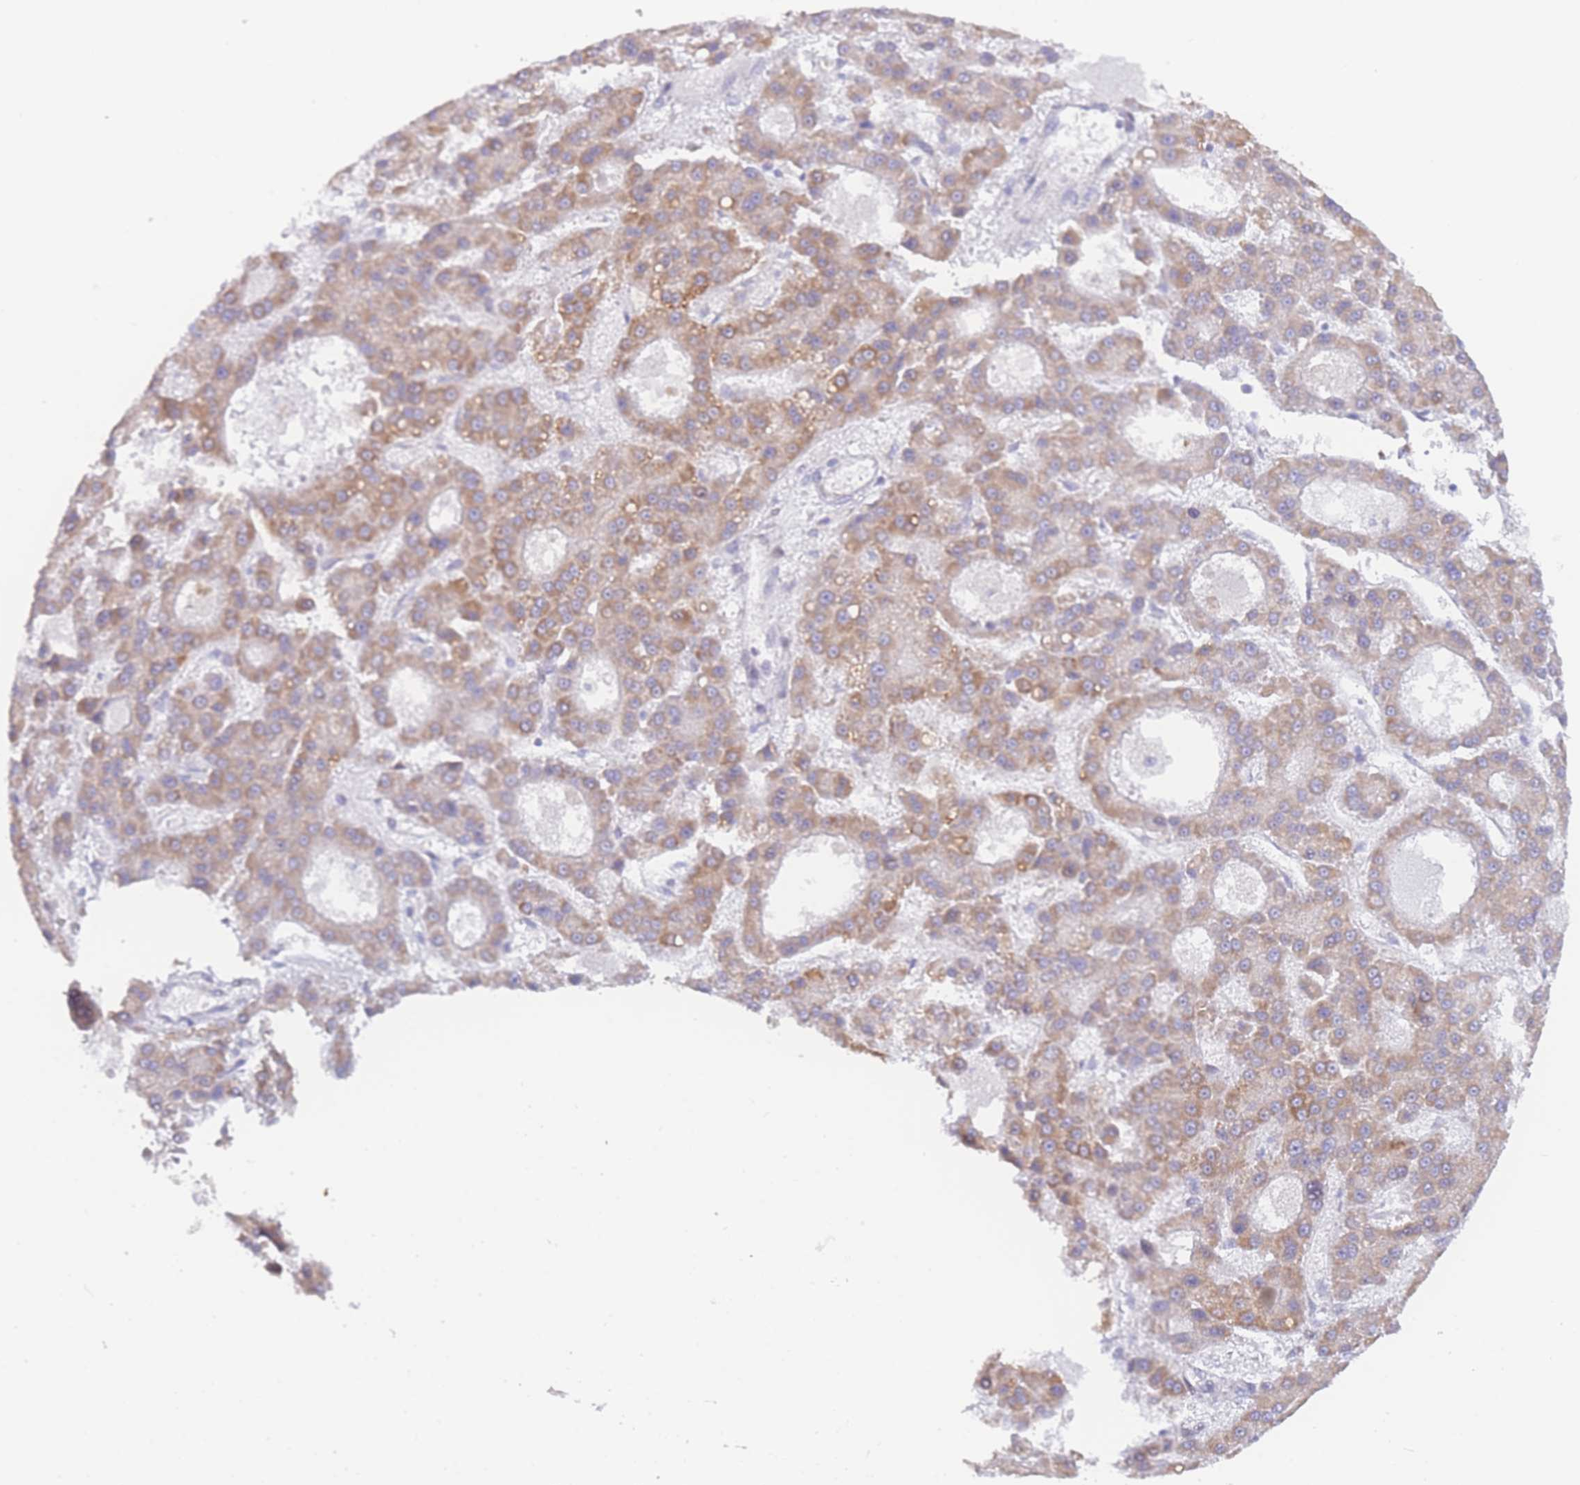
{"staining": {"intensity": "moderate", "quantity": "25%-75%", "location": "cytoplasmic/membranous"}, "tissue": "liver cancer", "cell_type": "Tumor cells", "image_type": "cancer", "snomed": [{"axis": "morphology", "description": "Carcinoma, Hepatocellular, NOS"}, {"axis": "topography", "description": "Liver"}], "caption": "Liver cancer (hepatocellular carcinoma) was stained to show a protein in brown. There is medium levels of moderate cytoplasmic/membranous positivity in about 25%-75% of tumor cells. Immunohistochemistry stains the protein of interest in brown and the nuclei are stained blue.", "gene": "GPAM", "patient": {"sex": "male", "age": 70}}